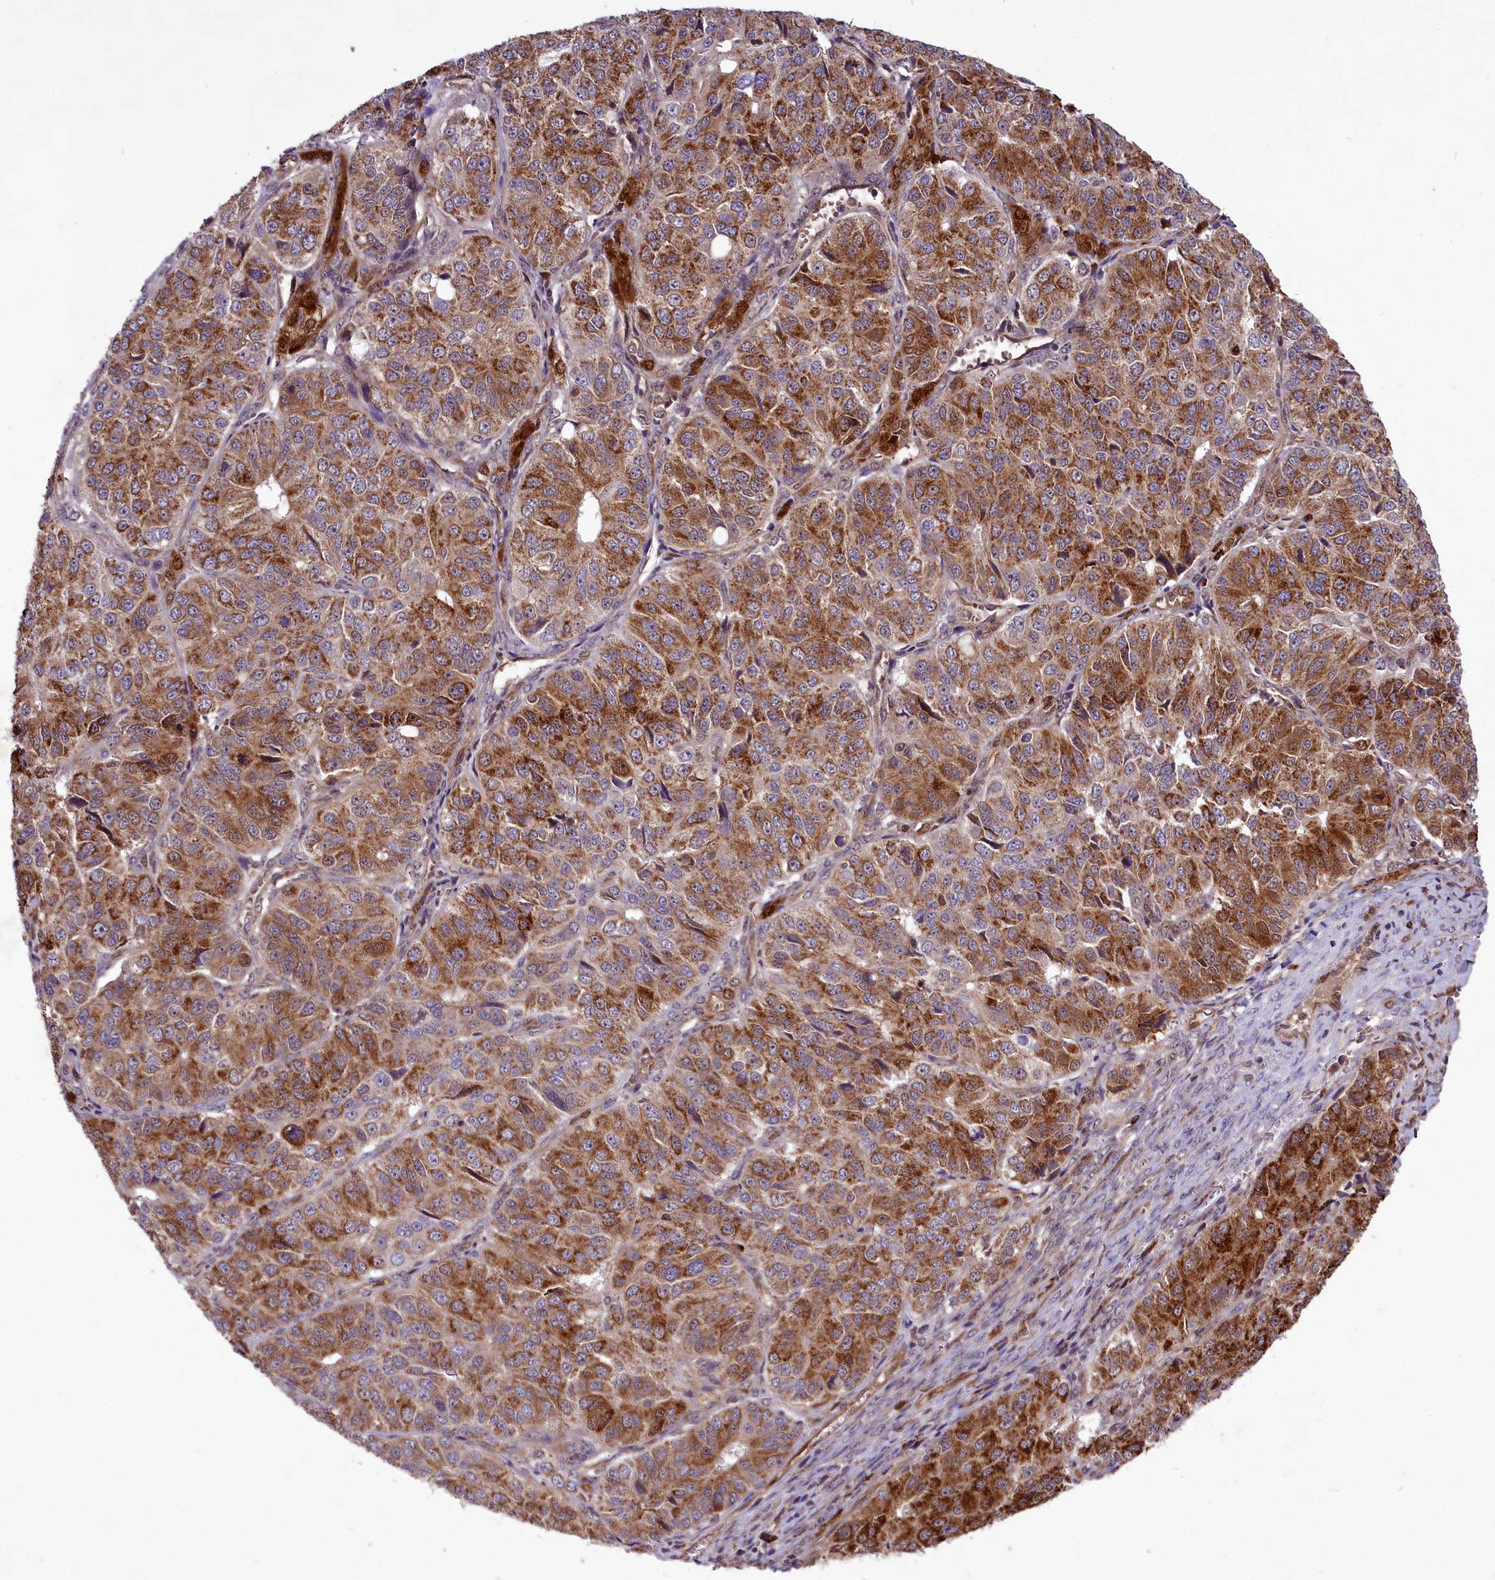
{"staining": {"intensity": "moderate", "quantity": "25%-75%", "location": "cytoplasmic/membranous"}, "tissue": "ovarian cancer", "cell_type": "Tumor cells", "image_type": "cancer", "snomed": [{"axis": "morphology", "description": "Carcinoma, endometroid"}, {"axis": "topography", "description": "Ovary"}], "caption": "Immunohistochemistry (IHC) of ovarian cancer (endometroid carcinoma) shows medium levels of moderate cytoplasmic/membranous positivity in about 25%-75% of tumor cells.", "gene": "COX17", "patient": {"sex": "female", "age": 51}}